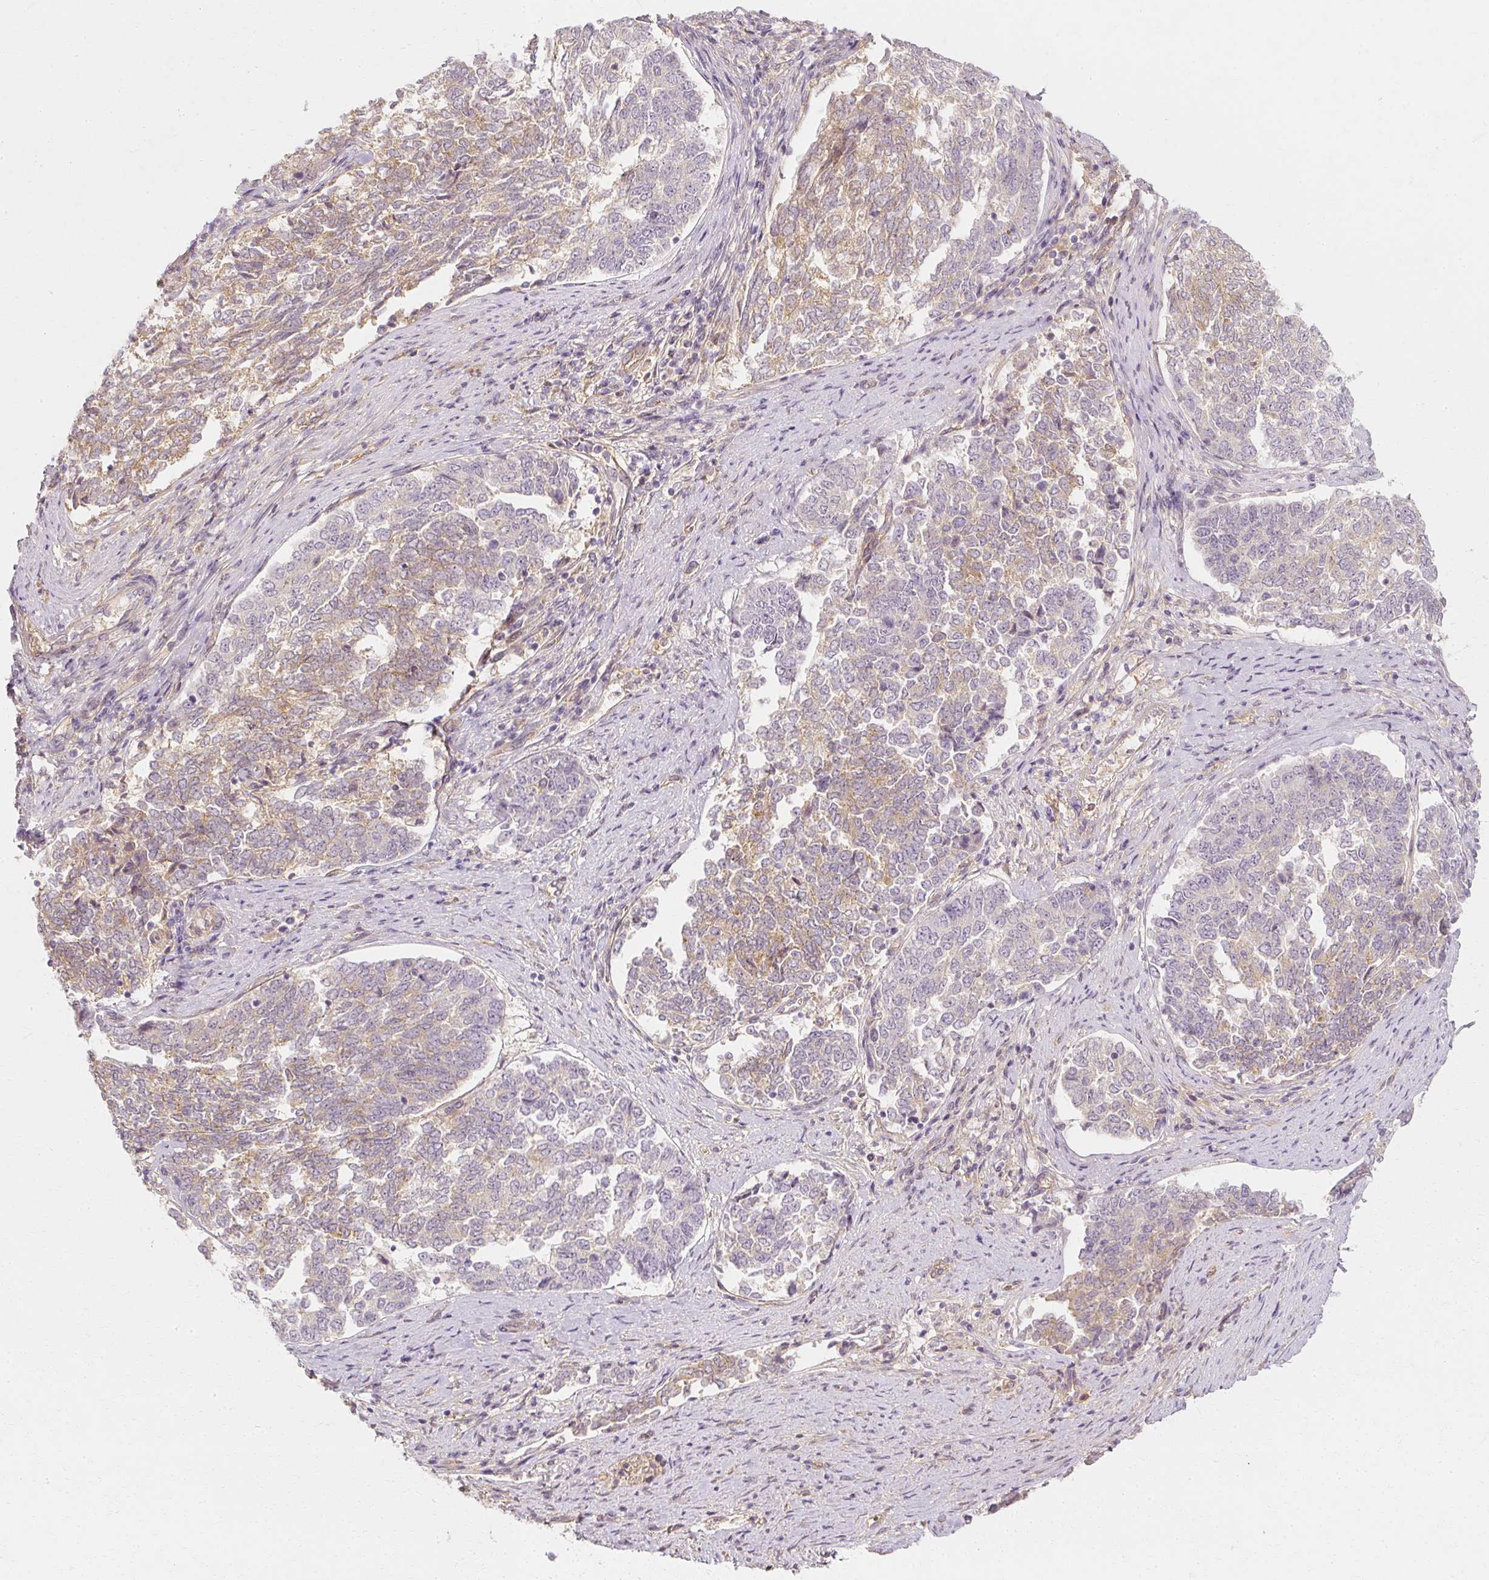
{"staining": {"intensity": "moderate", "quantity": "25%-75%", "location": "cytoplasmic/membranous"}, "tissue": "endometrial cancer", "cell_type": "Tumor cells", "image_type": "cancer", "snomed": [{"axis": "morphology", "description": "Adenocarcinoma, NOS"}, {"axis": "topography", "description": "Endometrium"}], "caption": "Endometrial adenocarcinoma stained with DAB immunohistochemistry (IHC) shows medium levels of moderate cytoplasmic/membranous expression in approximately 25%-75% of tumor cells.", "gene": "GNAQ", "patient": {"sex": "female", "age": 80}}